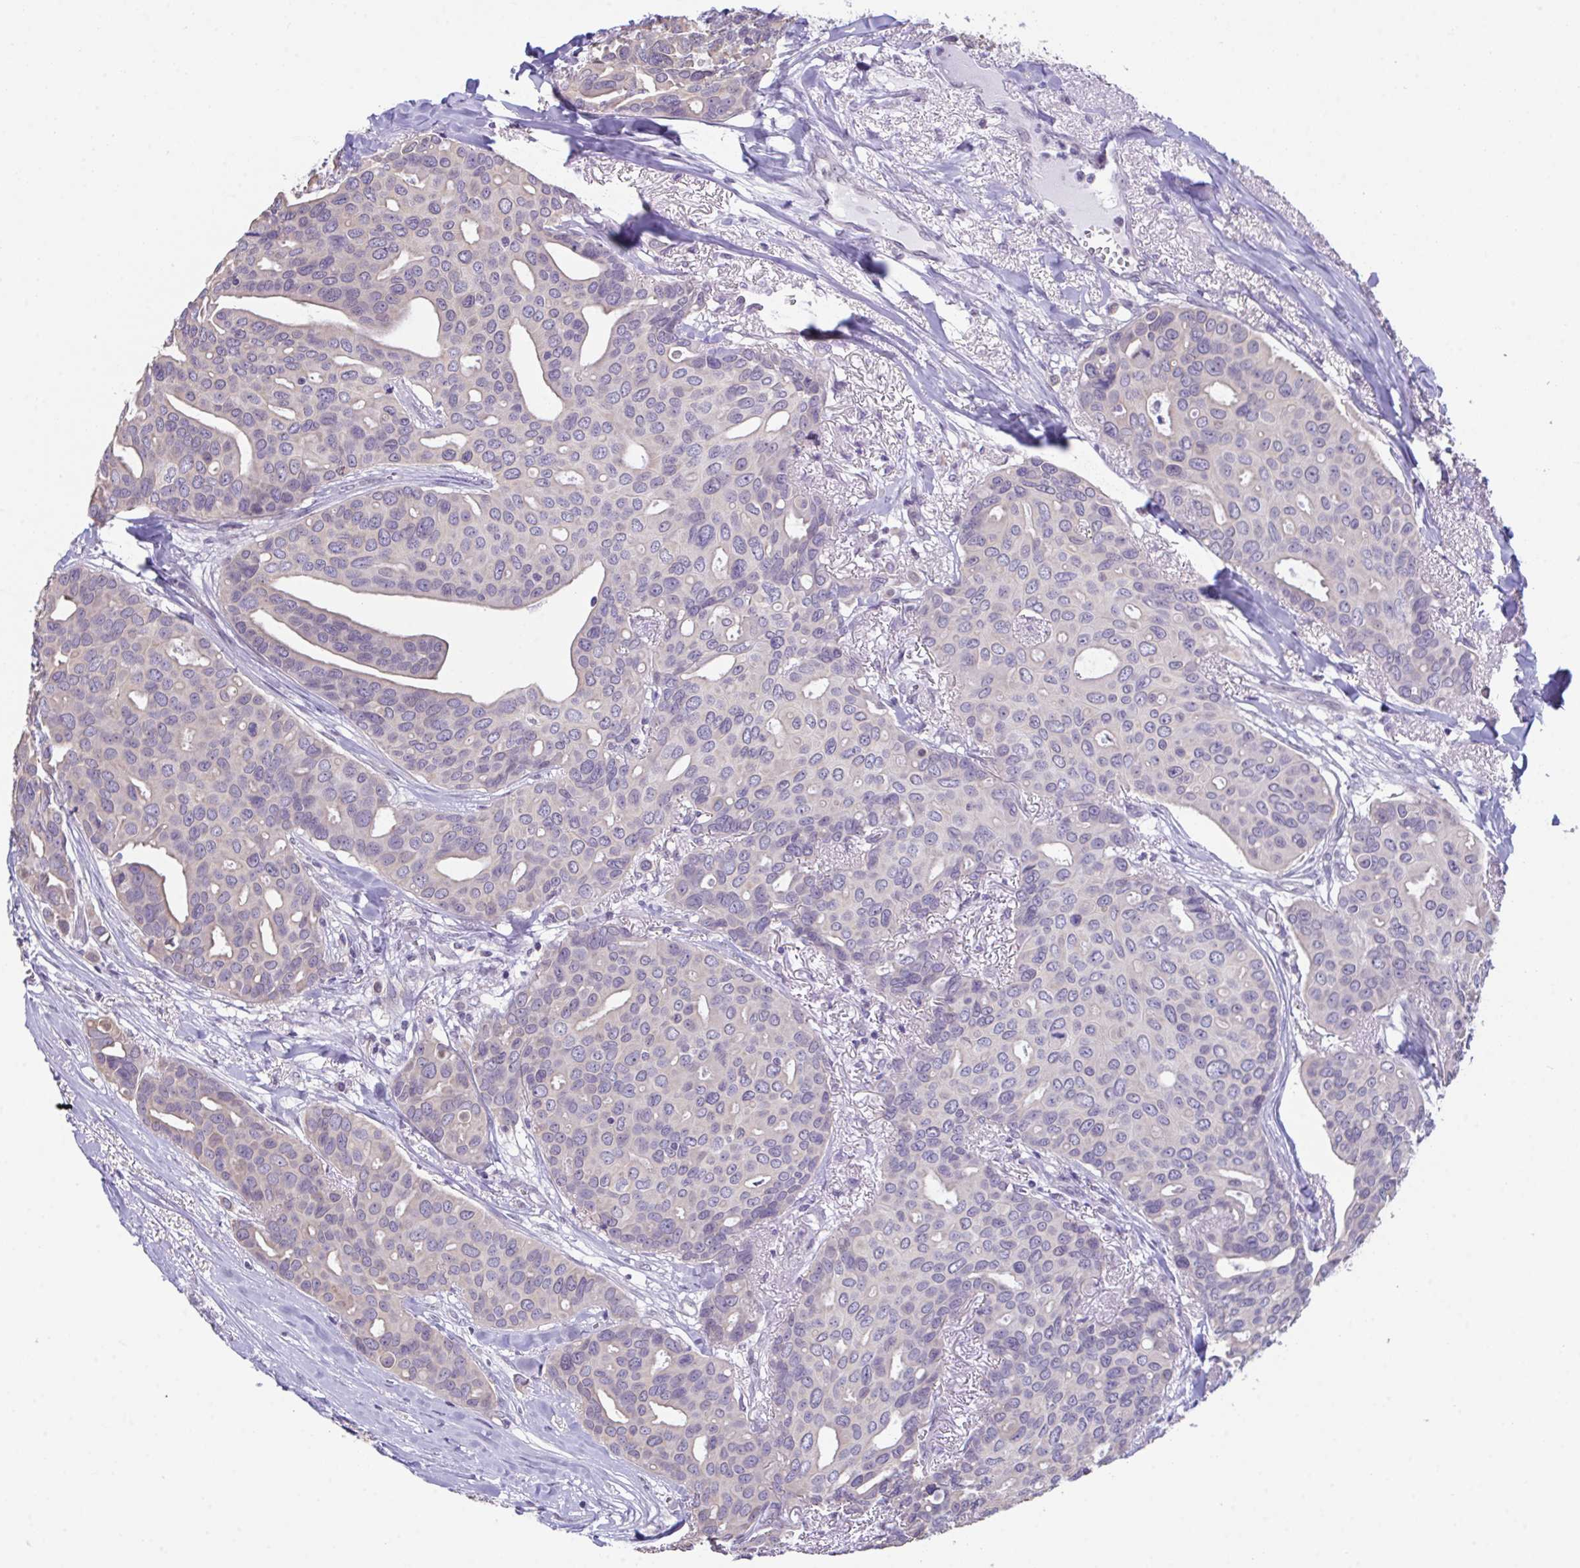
{"staining": {"intensity": "negative", "quantity": "none", "location": "none"}, "tissue": "breast cancer", "cell_type": "Tumor cells", "image_type": "cancer", "snomed": [{"axis": "morphology", "description": "Duct carcinoma"}, {"axis": "topography", "description": "Breast"}], "caption": "DAB (3,3'-diaminobenzidine) immunohistochemical staining of breast cancer (invasive ductal carcinoma) displays no significant staining in tumor cells.", "gene": "ATP6V0D2", "patient": {"sex": "female", "age": 54}}